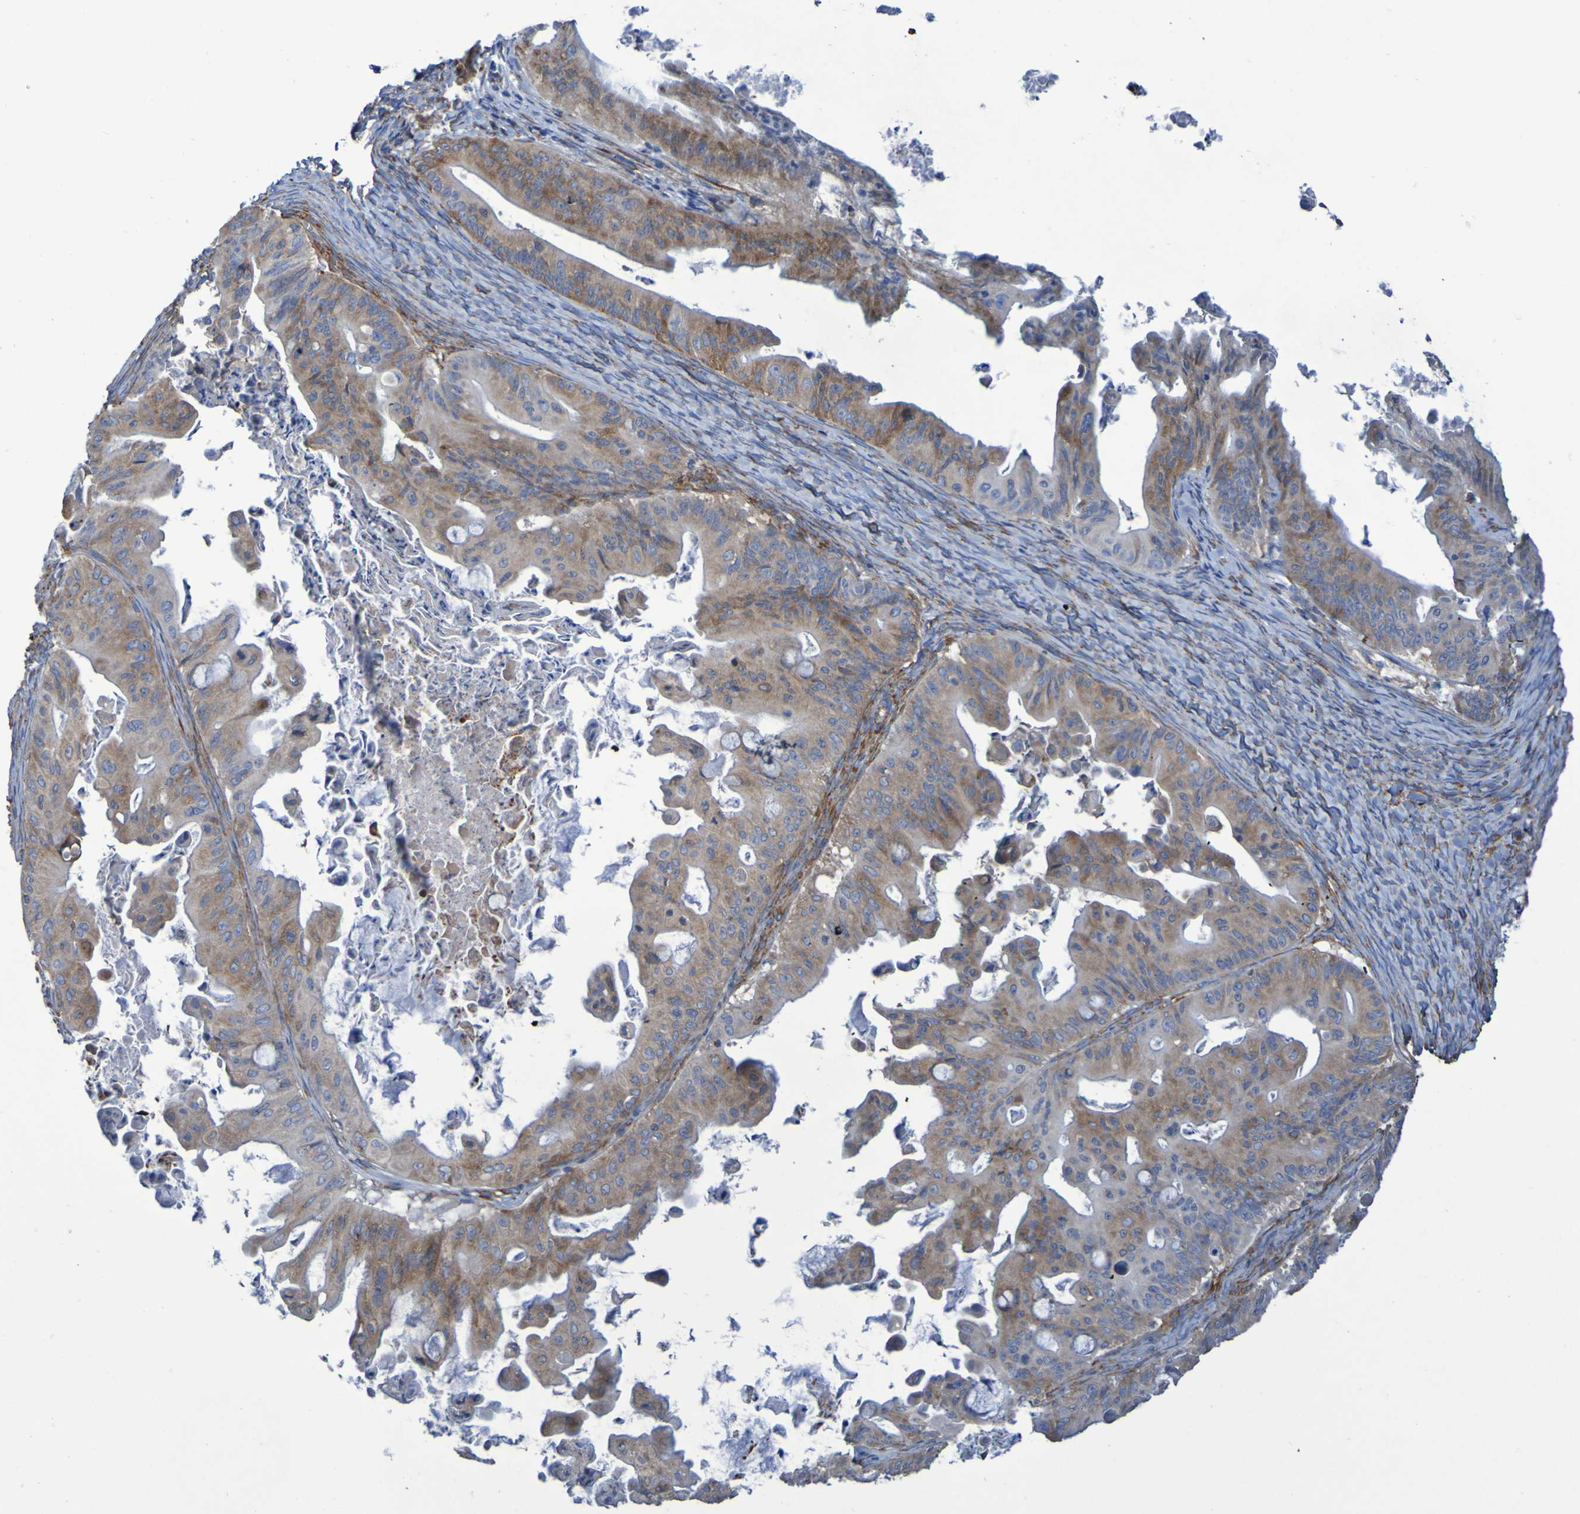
{"staining": {"intensity": "weak", "quantity": ">75%", "location": "cytoplasmic/membranous"}, "tissue": "ovarian cancer", "cell_type": "Tumor cells", "image_type": "cancer", "snomed": [{"axis": "morphology", "description": "Cystadenocarcinoma, mucinous, NOS"}, {"axis": "topography", "description": "Ovary"}], "caption": "Immunohistochemistry (DAB (3,3'-diaminobenzidine)) staining of human mucinous cystadenocarcinoma (ovarian) shows weak cytoplasmic/membranous protein staining in approximately >75% of tumor cells.", "gene": "FKBP3", "patient": {"sex": "female", "age": 37}}